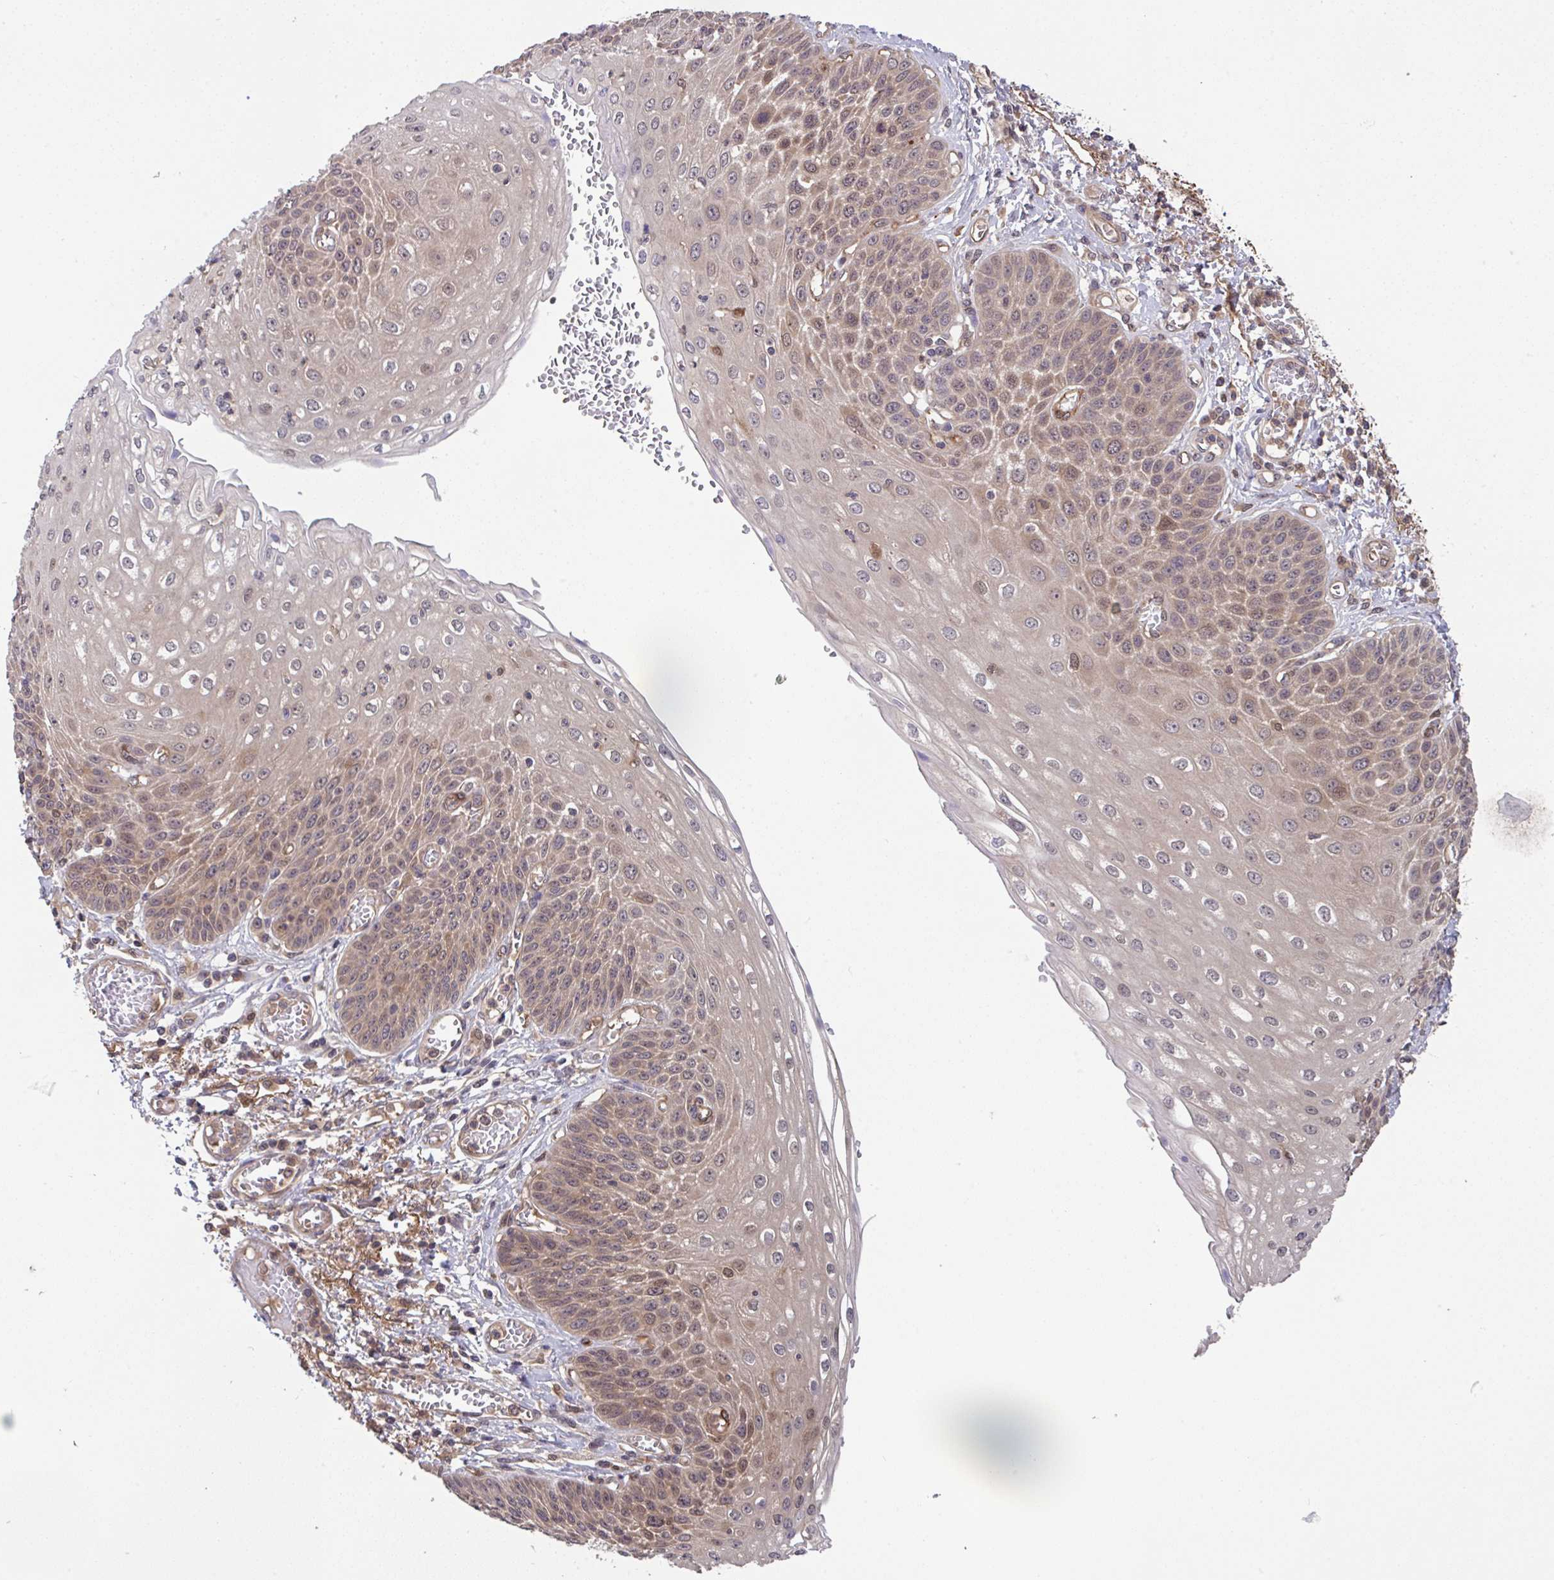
{"staining": {"intensity": "moderate", "quantity": "25%-75%", "location": "cytoplasmic/membranous,nuclear"}, "tissue": "esophagus", "cell_type": "Squamous epithelial cells", "image_type": "normal", "snomed": [{"axis": "morphology", "description": "Normal tissue, NOS"}, {"axis": "morphology", "description": "Adenocarcinoma, NOS"}, {"axis": "topography", "description": "Esophagus"}], "caption": "IHC of normal esophagus reveals medium levels of moderate cytoplasmic/membranous,nuclear positivity in about 25%-75% of squamous epithelial cells.", "gene": "TIGAR", "patient": {"sex": "male", "age": 81}}